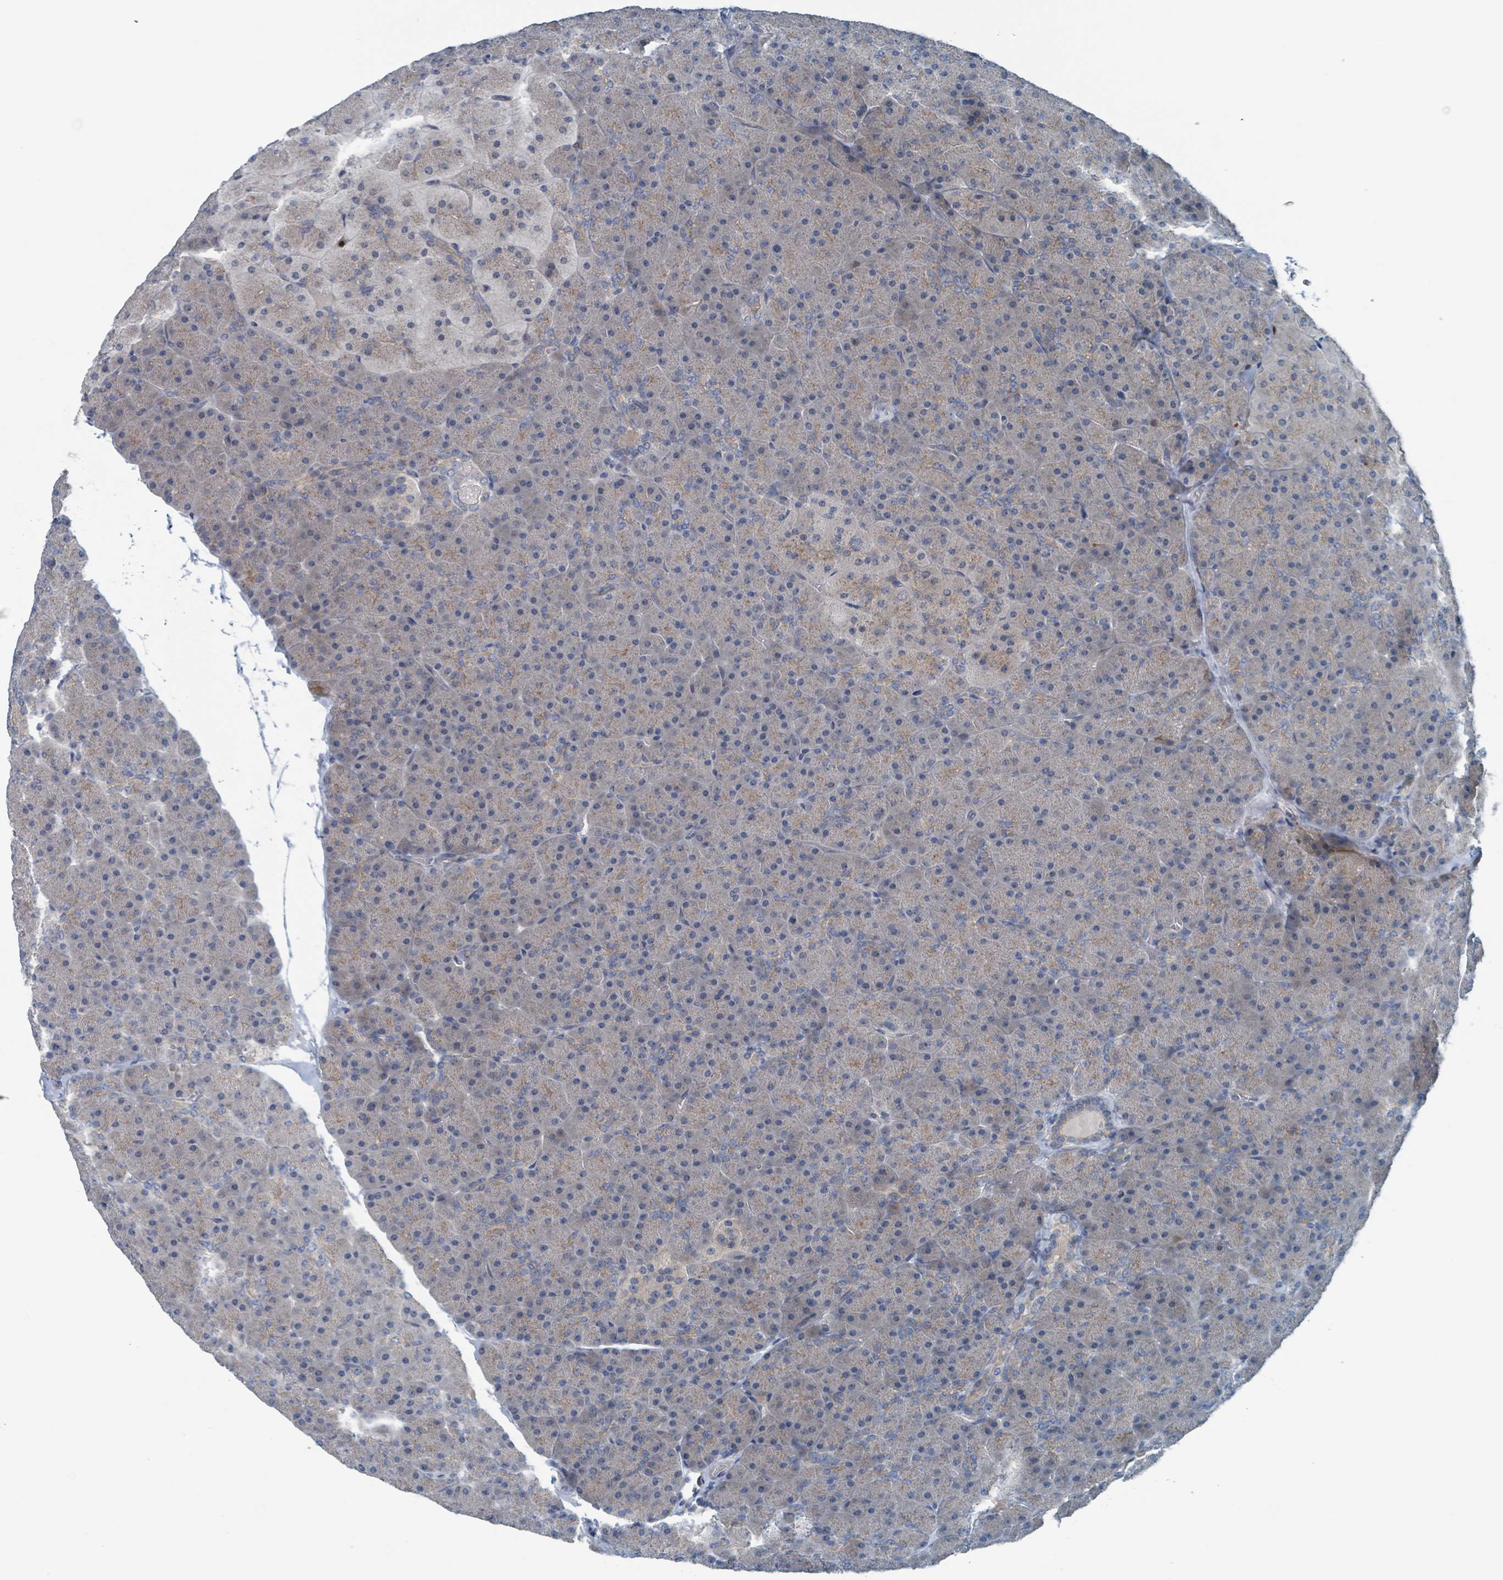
{"staining": {"intensity": "weak", "quantity": "<25%", "location": "cytoplasmic/membranous"}, "tissue": "pancreas", "cell_type": "Exocrine glandular cells", "image_type": "normal", "snomed": [{"axis": "morphology", "description": "Normal tissue, NOS"}, {"axis": "topography", "description": "Pancreas"}], "caption": "Immunohistochemical staining of benign human pancreas reveals no significant staining in exocrine glandular cells. Nuclei are stained in blue.", "gene": "ACBD4", "patient": {"sex": "male", "age": 36}}